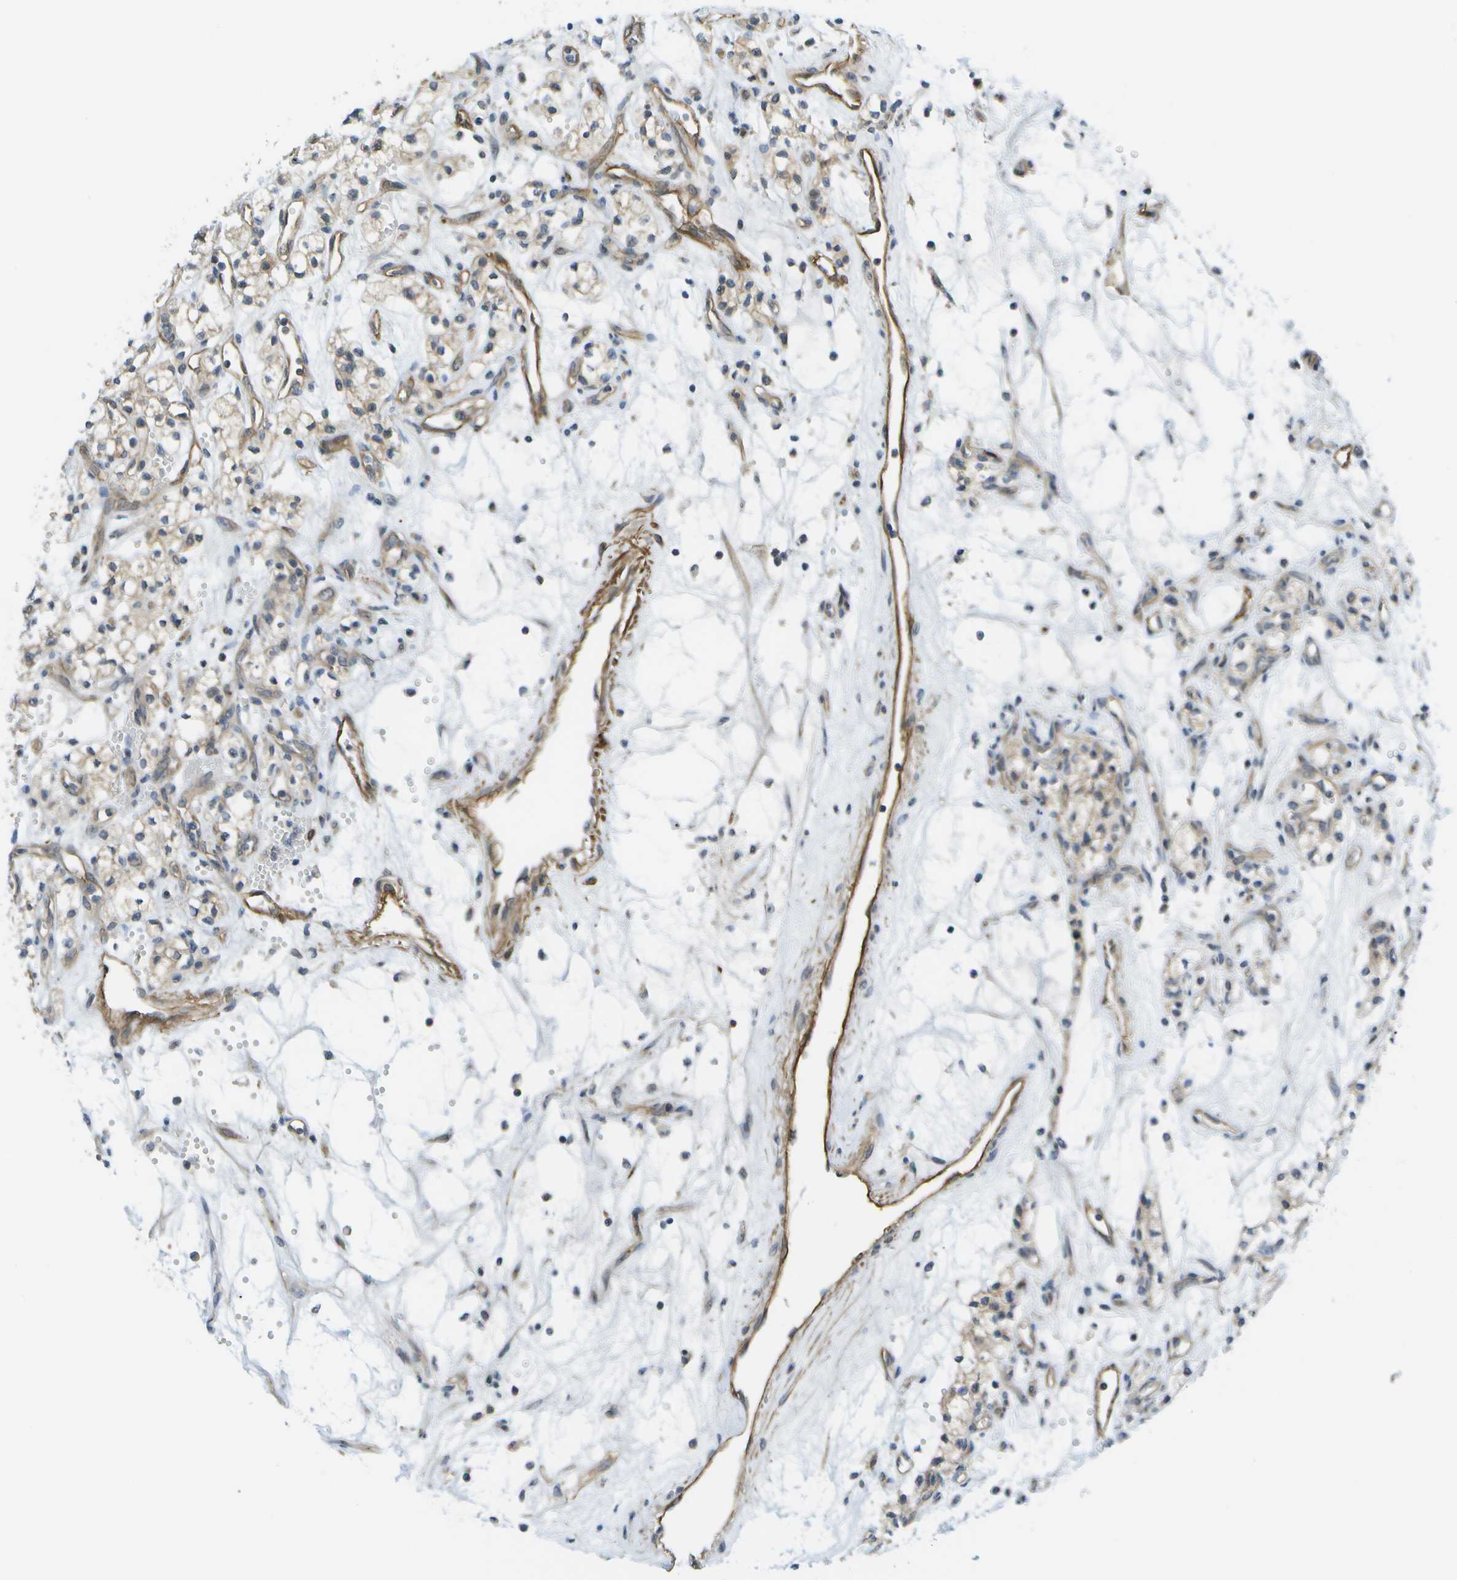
{"staining": {"intensity": "moderate", "quantity": "25%-75%", "location": "cytoplasmic/membranous"}, "tissue": "renal cancer", "cell_type": "Tumor cells", "image_type": "cancer", "snomed": [{"axis": "morphology", "description": "Adenocarcinoma, NOS"}, {"axis": "topography", "description": "Kidney"}], "caption": "There is medium levels of moderate cytoplasmic/membranous staining in tumor cells of renal adenocarcinoma, as demonstrated by immunohistochemical staining (brown color).", "gene": "KIAA0040", "patient": {"sex": "male", "age": 59}}